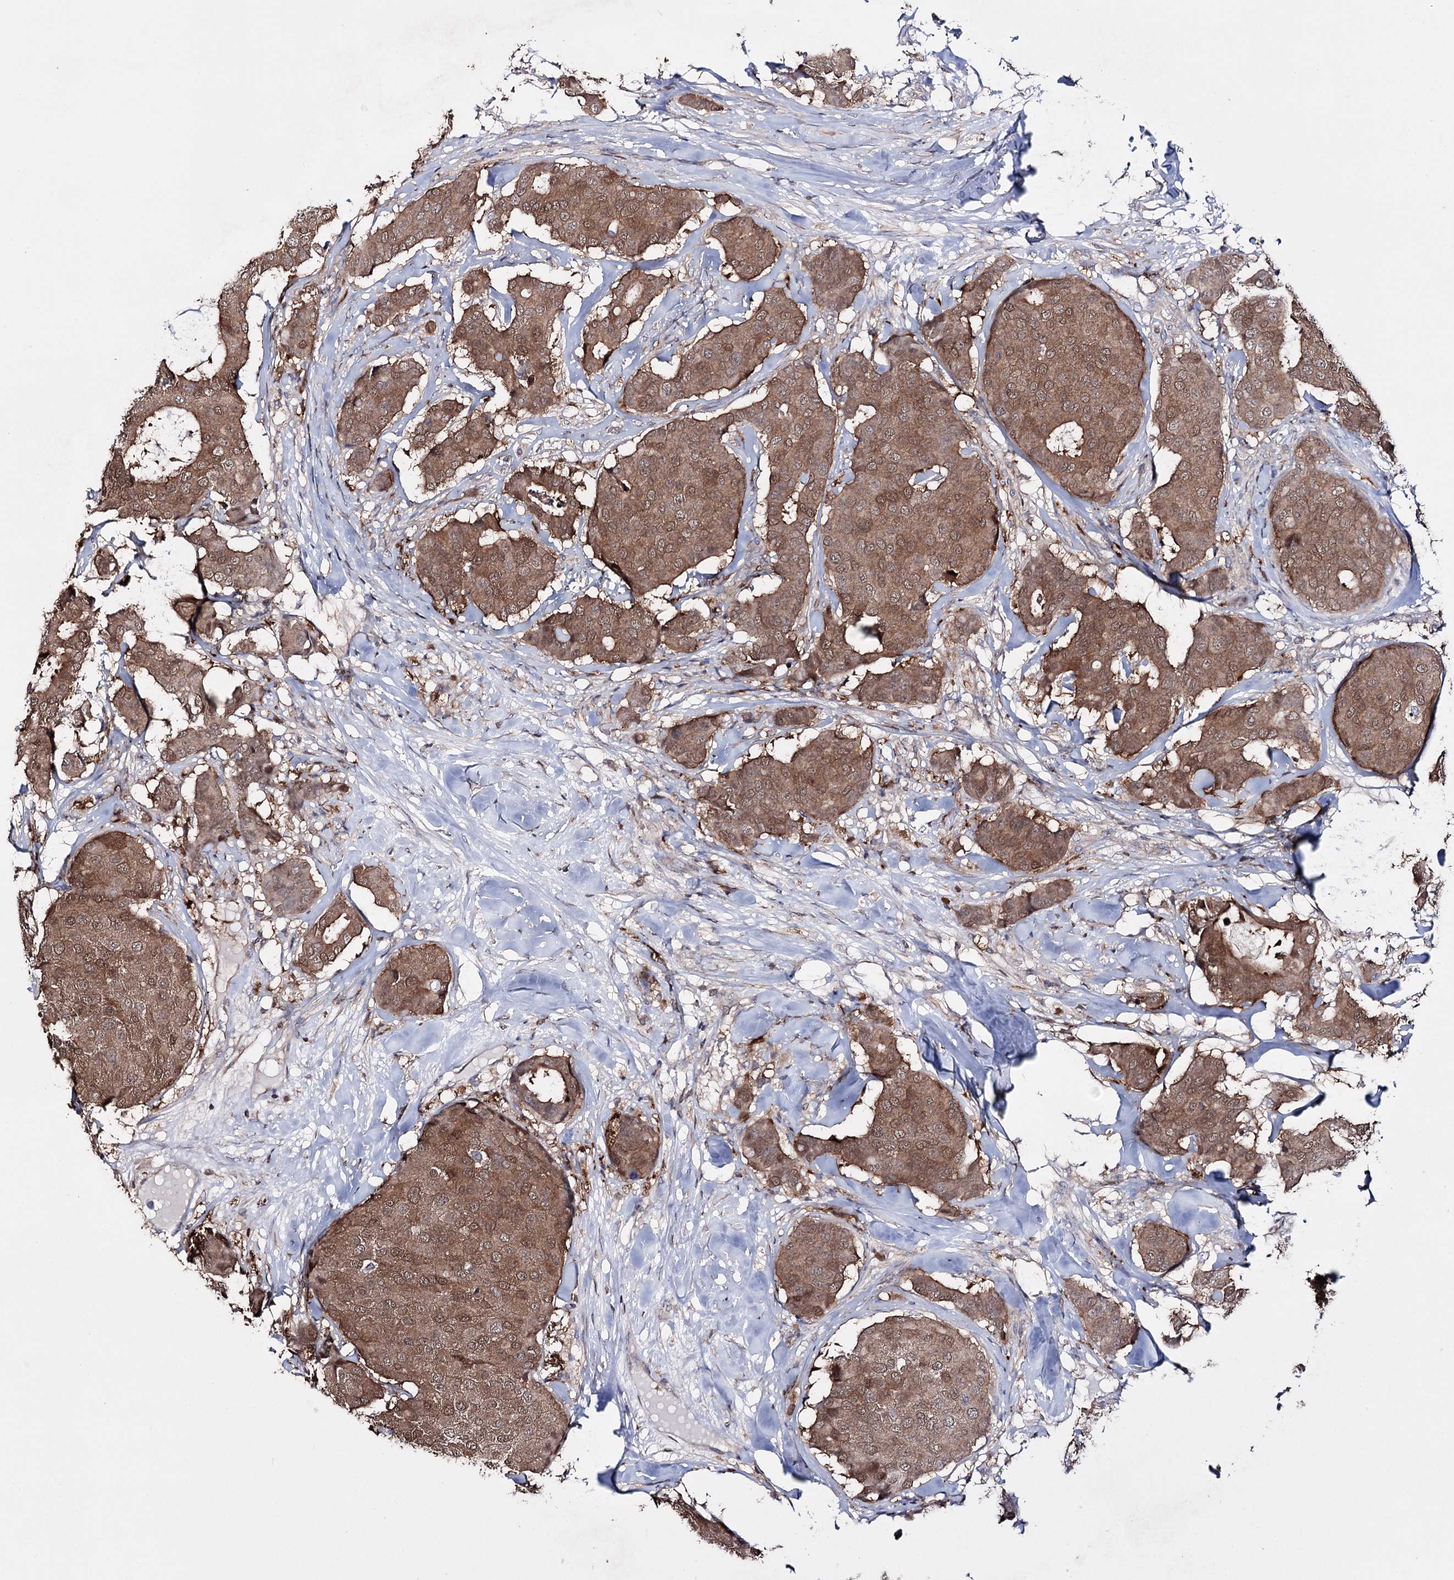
{"staining": {"intensity": "moderate", "quantity": ">75%", "location": "cytoplasmic/membranous,nuclear"}, "tissue": "breast cancer", "cell_type": "Tumor cells", "image_type": "cancer", "snomed": [{"axis": "morphology", "description": "Duct carcinoma"}, {"axis": "topography", "description": "Breast"}], "caption": "Human breast invasive ductal carcinoma stained with a protein marker displays moderate staining in tumor cells.", "gene": "PTER", "patient": {"sex": "female", "age": 75}}